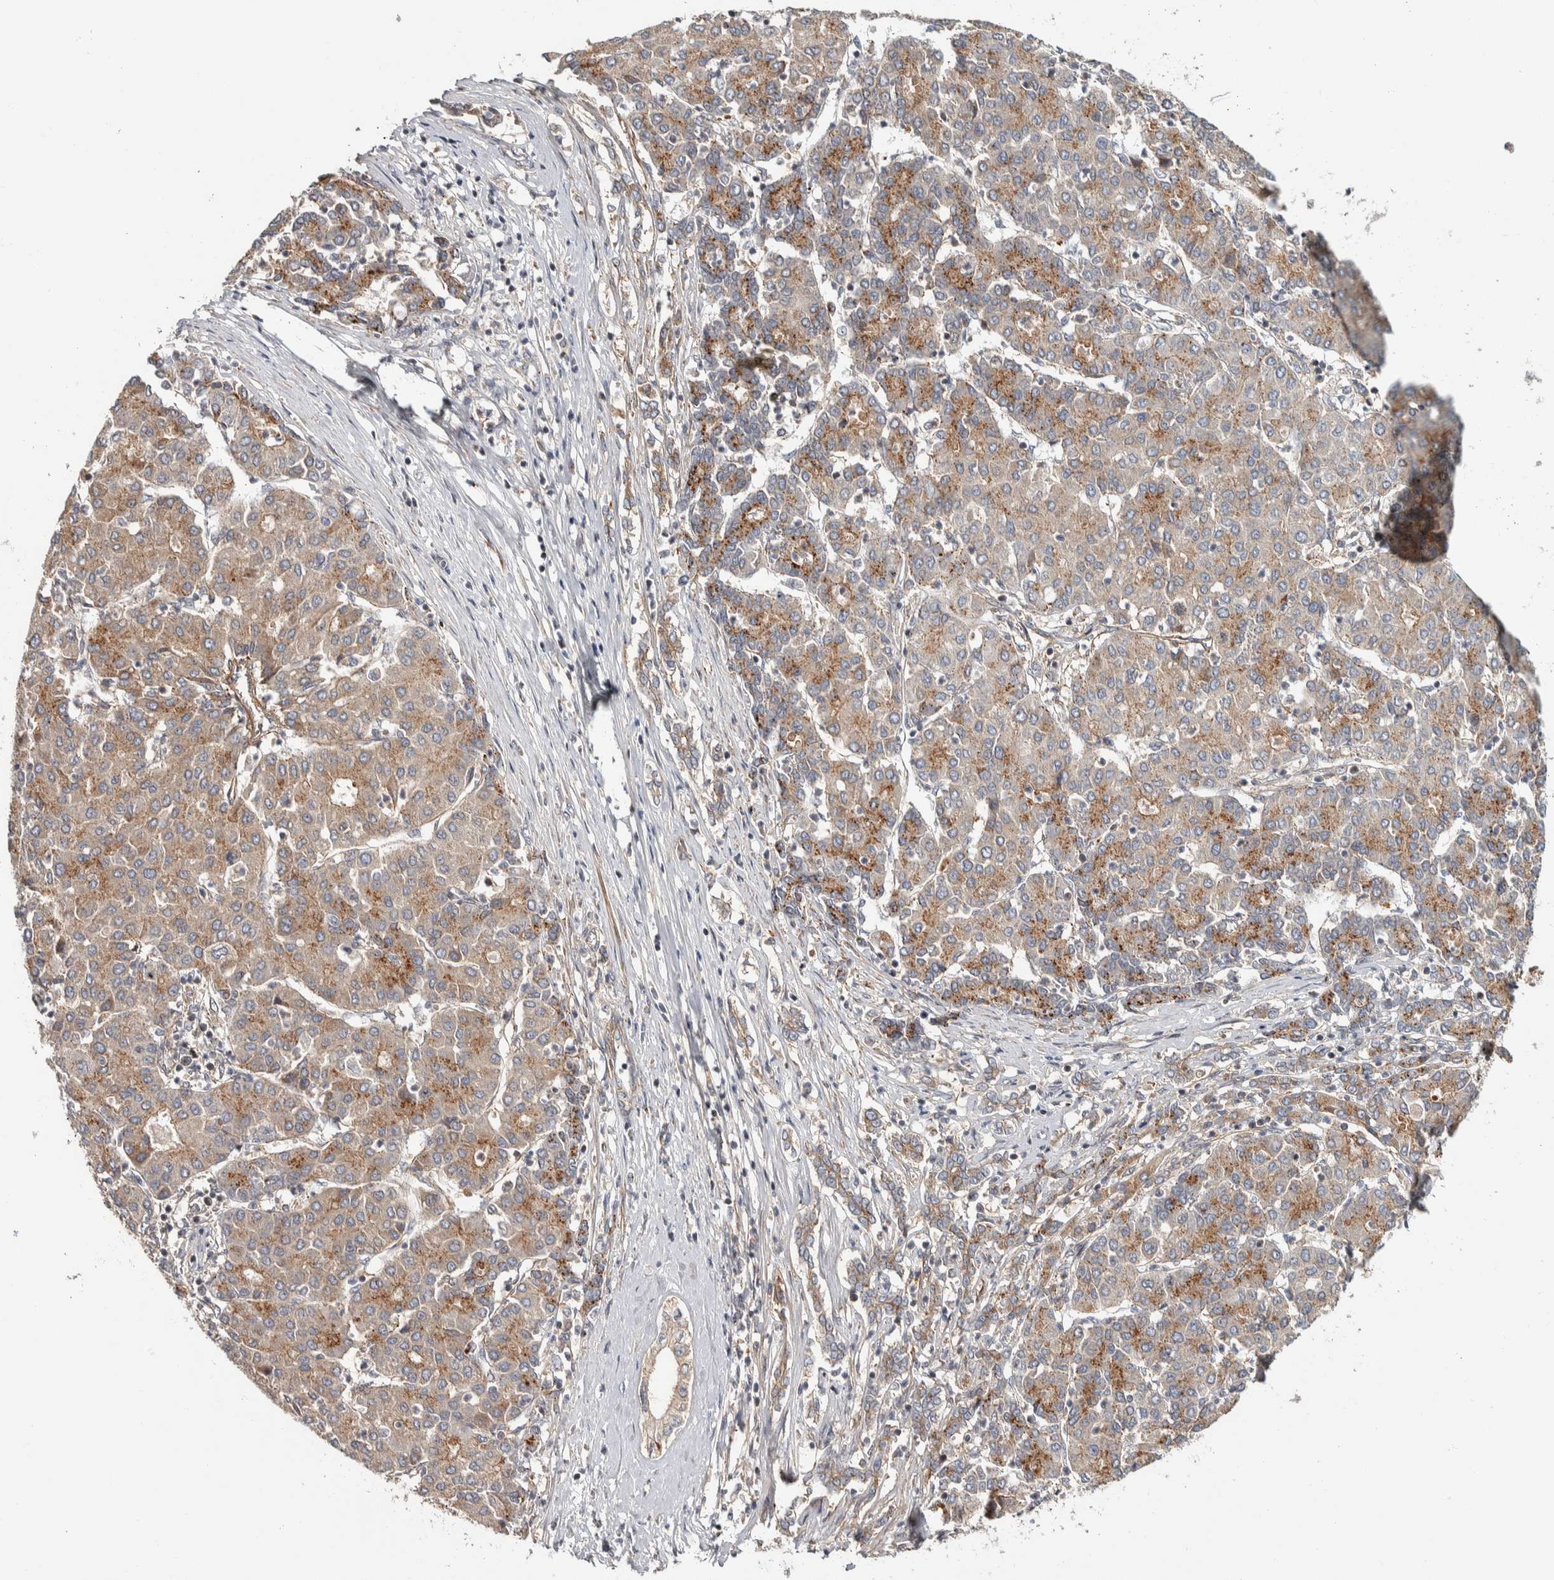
{"staining": {"intensity": "moderate", "quantity": ">75%", "location": "cytoplasmic/membranous"}, "tissue": "liver cancer", "cell_type": "Tumor cells", "image_type": "cancer", "snomed": [{"axis": "morphology", "description": "Carcinoma, Hepatocellular, NOS"}, {"axis": "topography", "description": "Liver"}], "caption": "IHC of human hepatocellular carcinoma (liver) demonstrates medium levels of moderate cytoplasmic/membranous expression in about >75% of tumor cells. (brown staining indicates protein expression, while blue staining denotes nuclei).", "gene": "CHMP4C", "patient": {"sex": "male", "age": 65}}